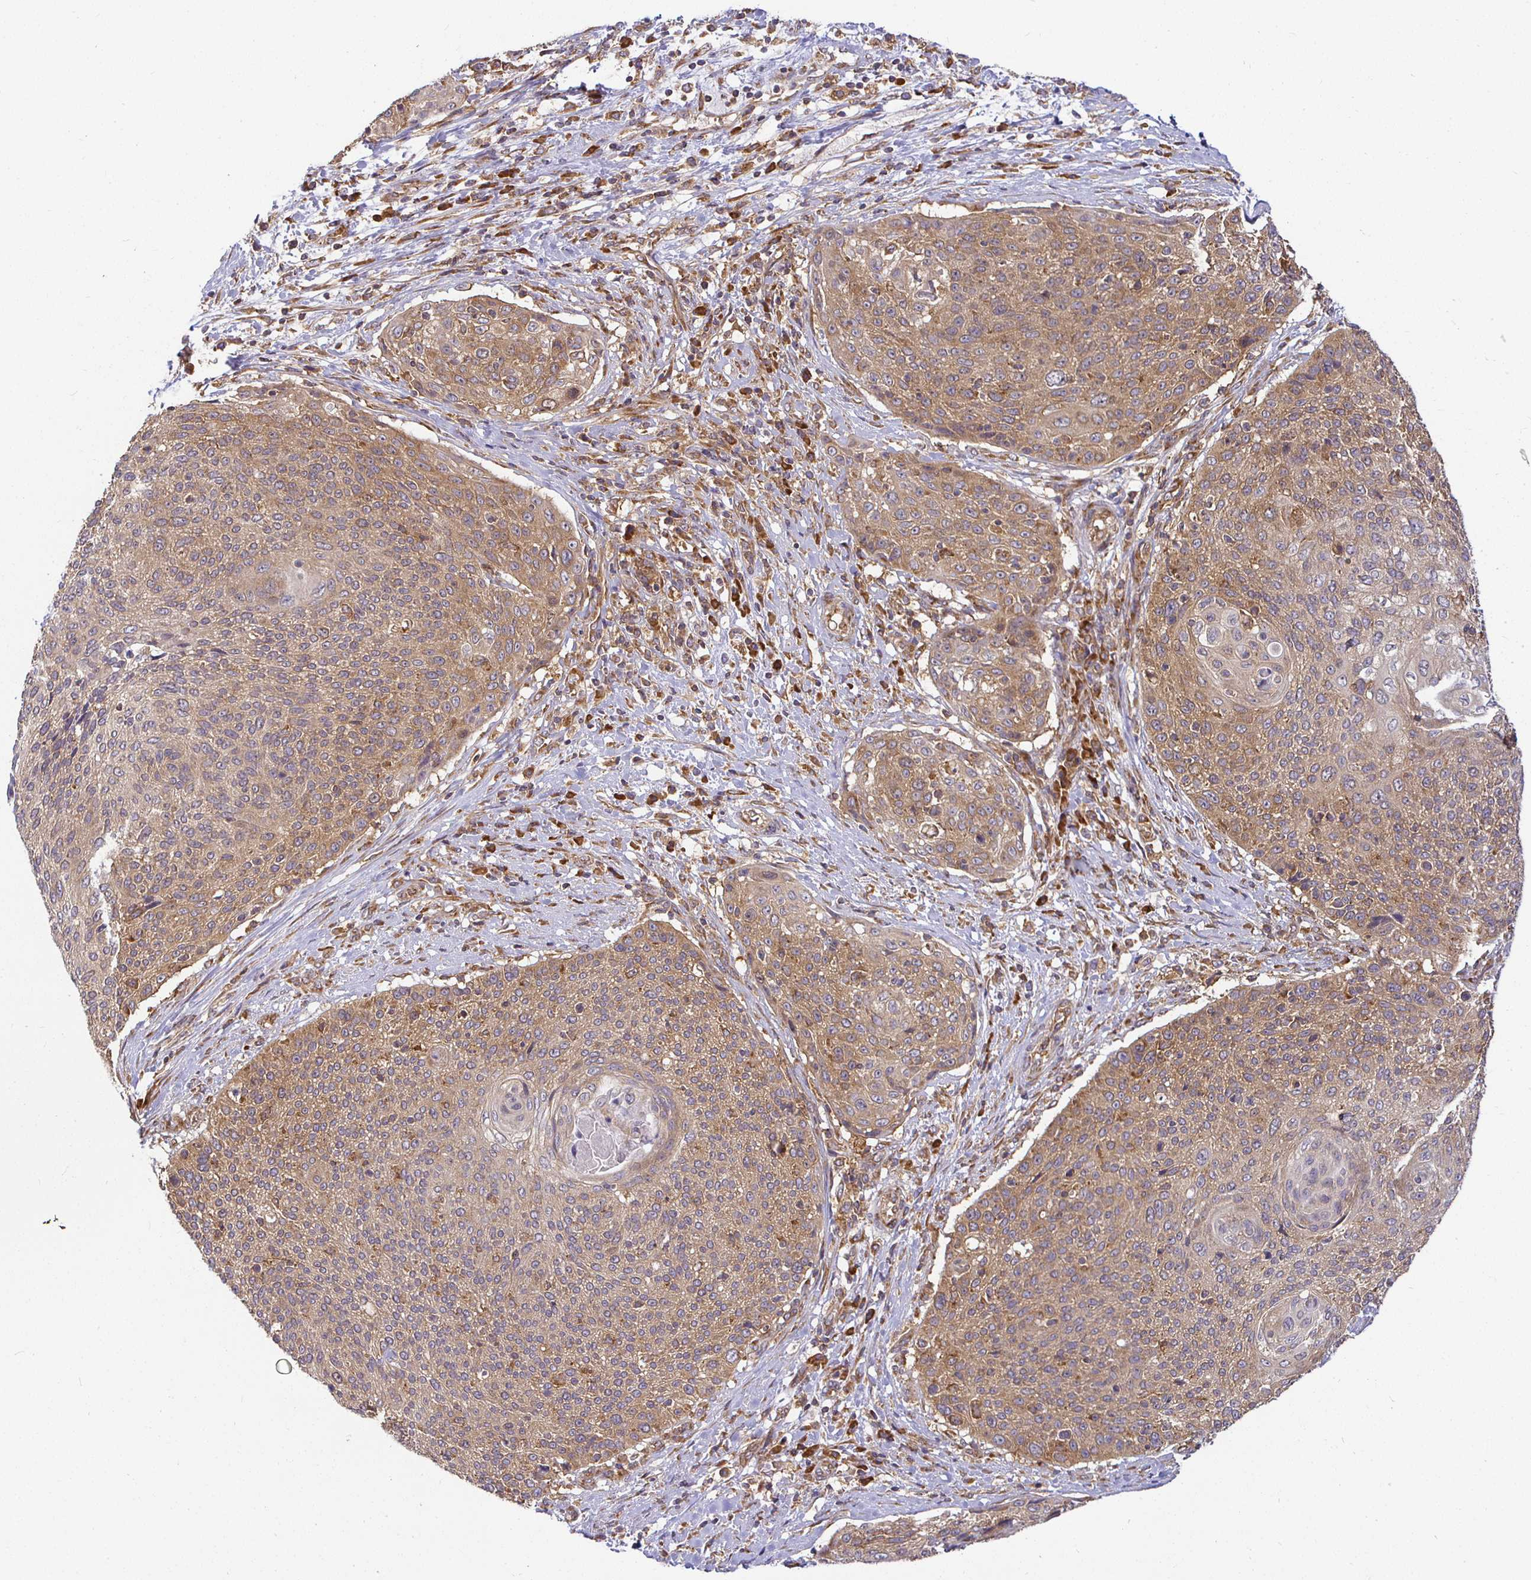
{"staining": {"intensity": "moderate", "quantity": ">75%", "location": "cytoplasmic/membranous"}, "tissue": "cervical cancer", "cell_type": "Tumor cells", "image_type": "cancer", "snomed": [{"axis": "morphology", "description": "Squamous cell carcinoma, NOS"}, {"axis": "topography", "description": "Cervix"}], "caption": "Approximately >75% of tumor cells in cervical squamous cell carcinoma show moderate cytoplasmic/membranous protein staining as visualized by brown immunohistochemical staining.", "gene": "IRAK1", "patient": {"sex": "female", "age": 31}}